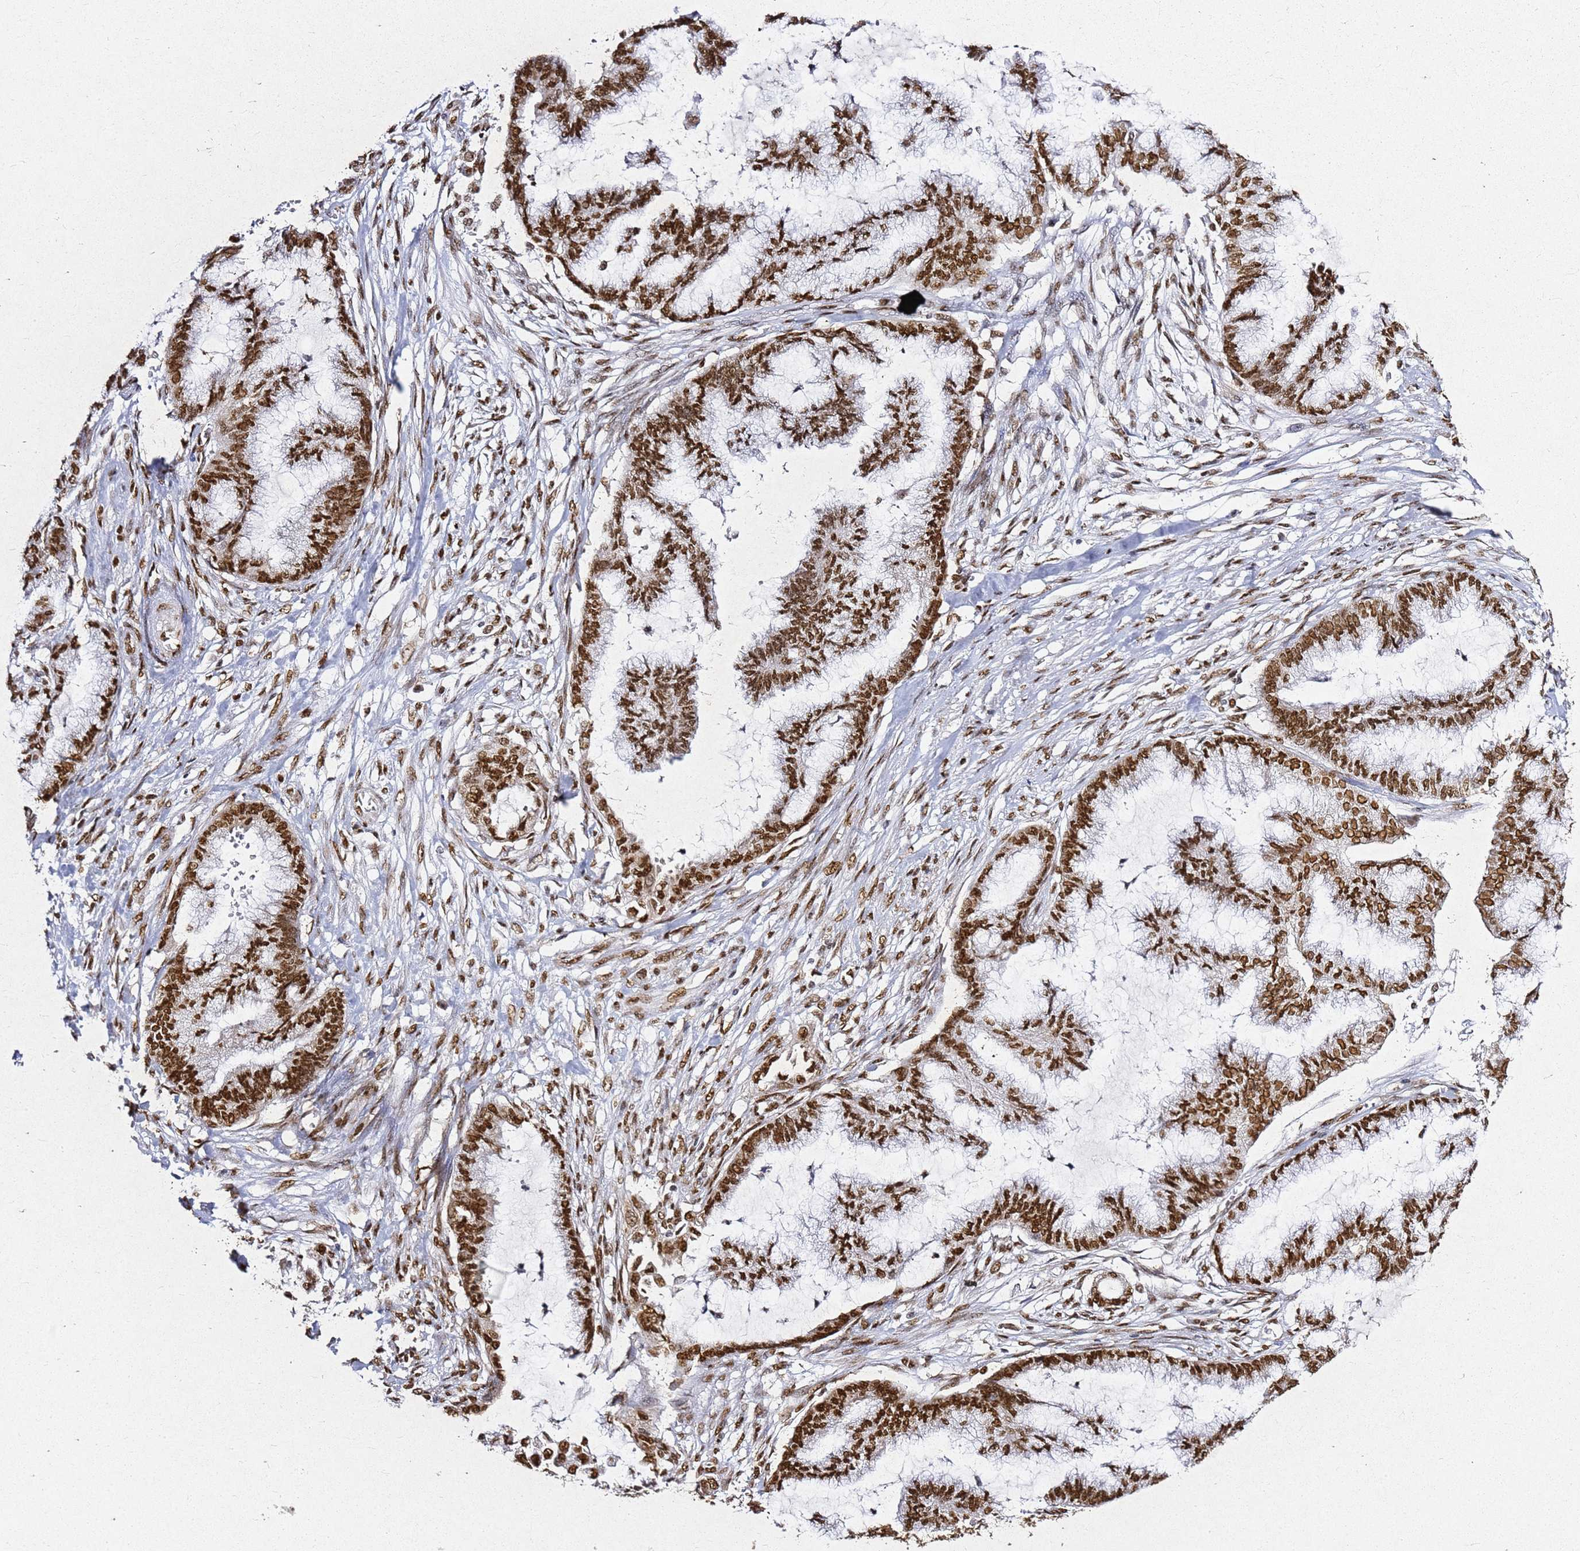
{"staining": {"intensity": "strong", "quantity": ">75%", "location": "nuclear"}, "tissue": "endometrial cancer", "cell_type": "Tumor cells", "image_type": "cancer", "snomed": [{"axis": "morphology", "description": "Adenocarcinoma, NOS"}, {"axis": "topography", "description": "Endometrium"}], "caption": "Endometrial cancer (adenocarcinoma) stained with immunohistochemistry reveals strong nuclear staining in about >75% of tumor cells.", "gene": "APEX1", "patient": {"sex": "female", "age": 86}}